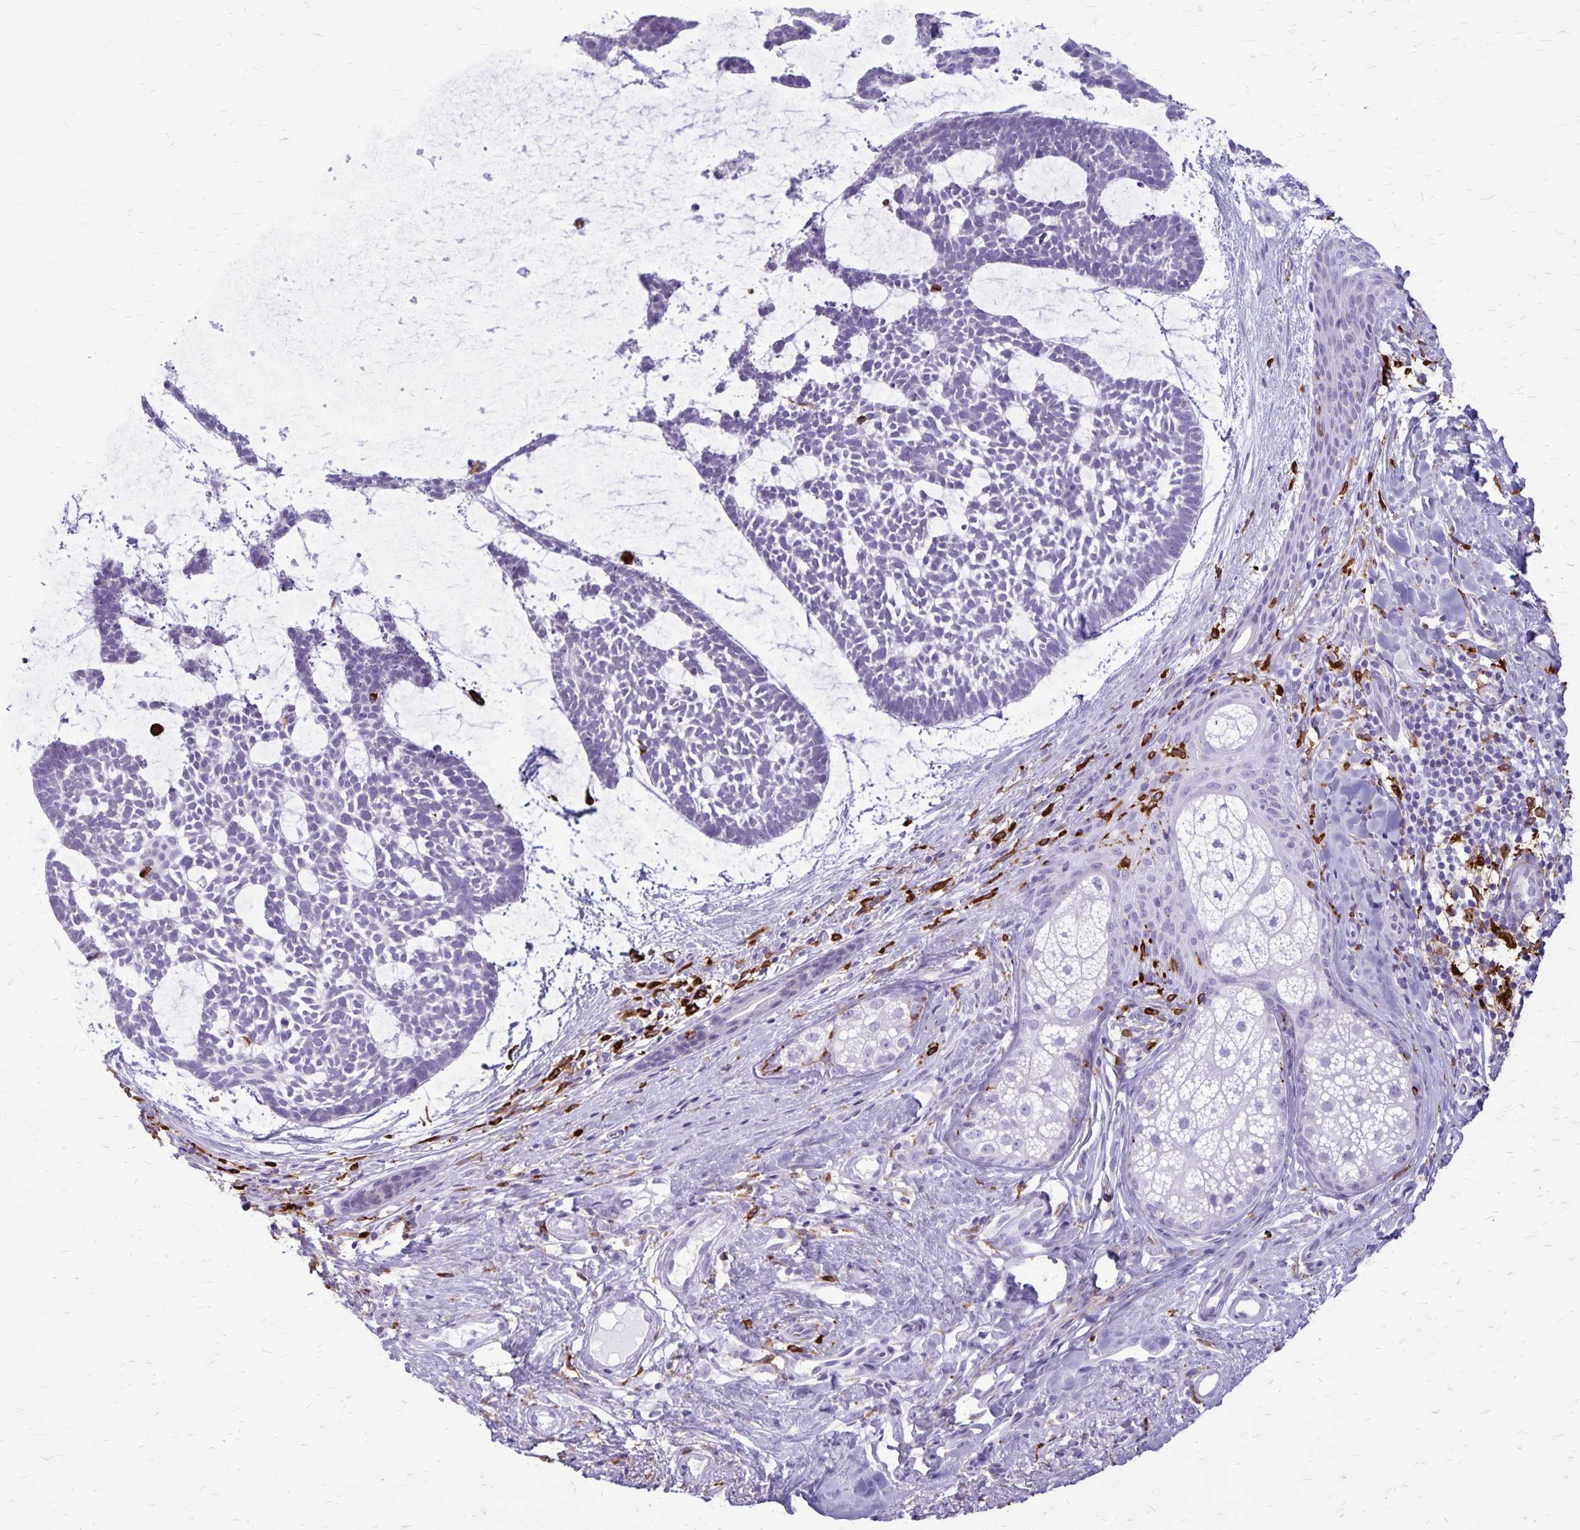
{"staining": {"intensity": "negative", "quantity": "none", "location": "none"}, "tissue": "skin cancer", "cell_type": "Tumor cells", "image_type": "cancer", "snomed": [{"axis": "morphology", "description": "Basal cell carcinoma"}, {"axis": "topography", "description": "Skin"}], "caption": "Tumor cells show no significant staining in skin cancer. (Stains: DAB IHC with hematoxylin counter stain, Microscopy: brightfield microscopy at high magnification).", "gene": "RTN1", "patient": {"sex": "male", "age": 64}}